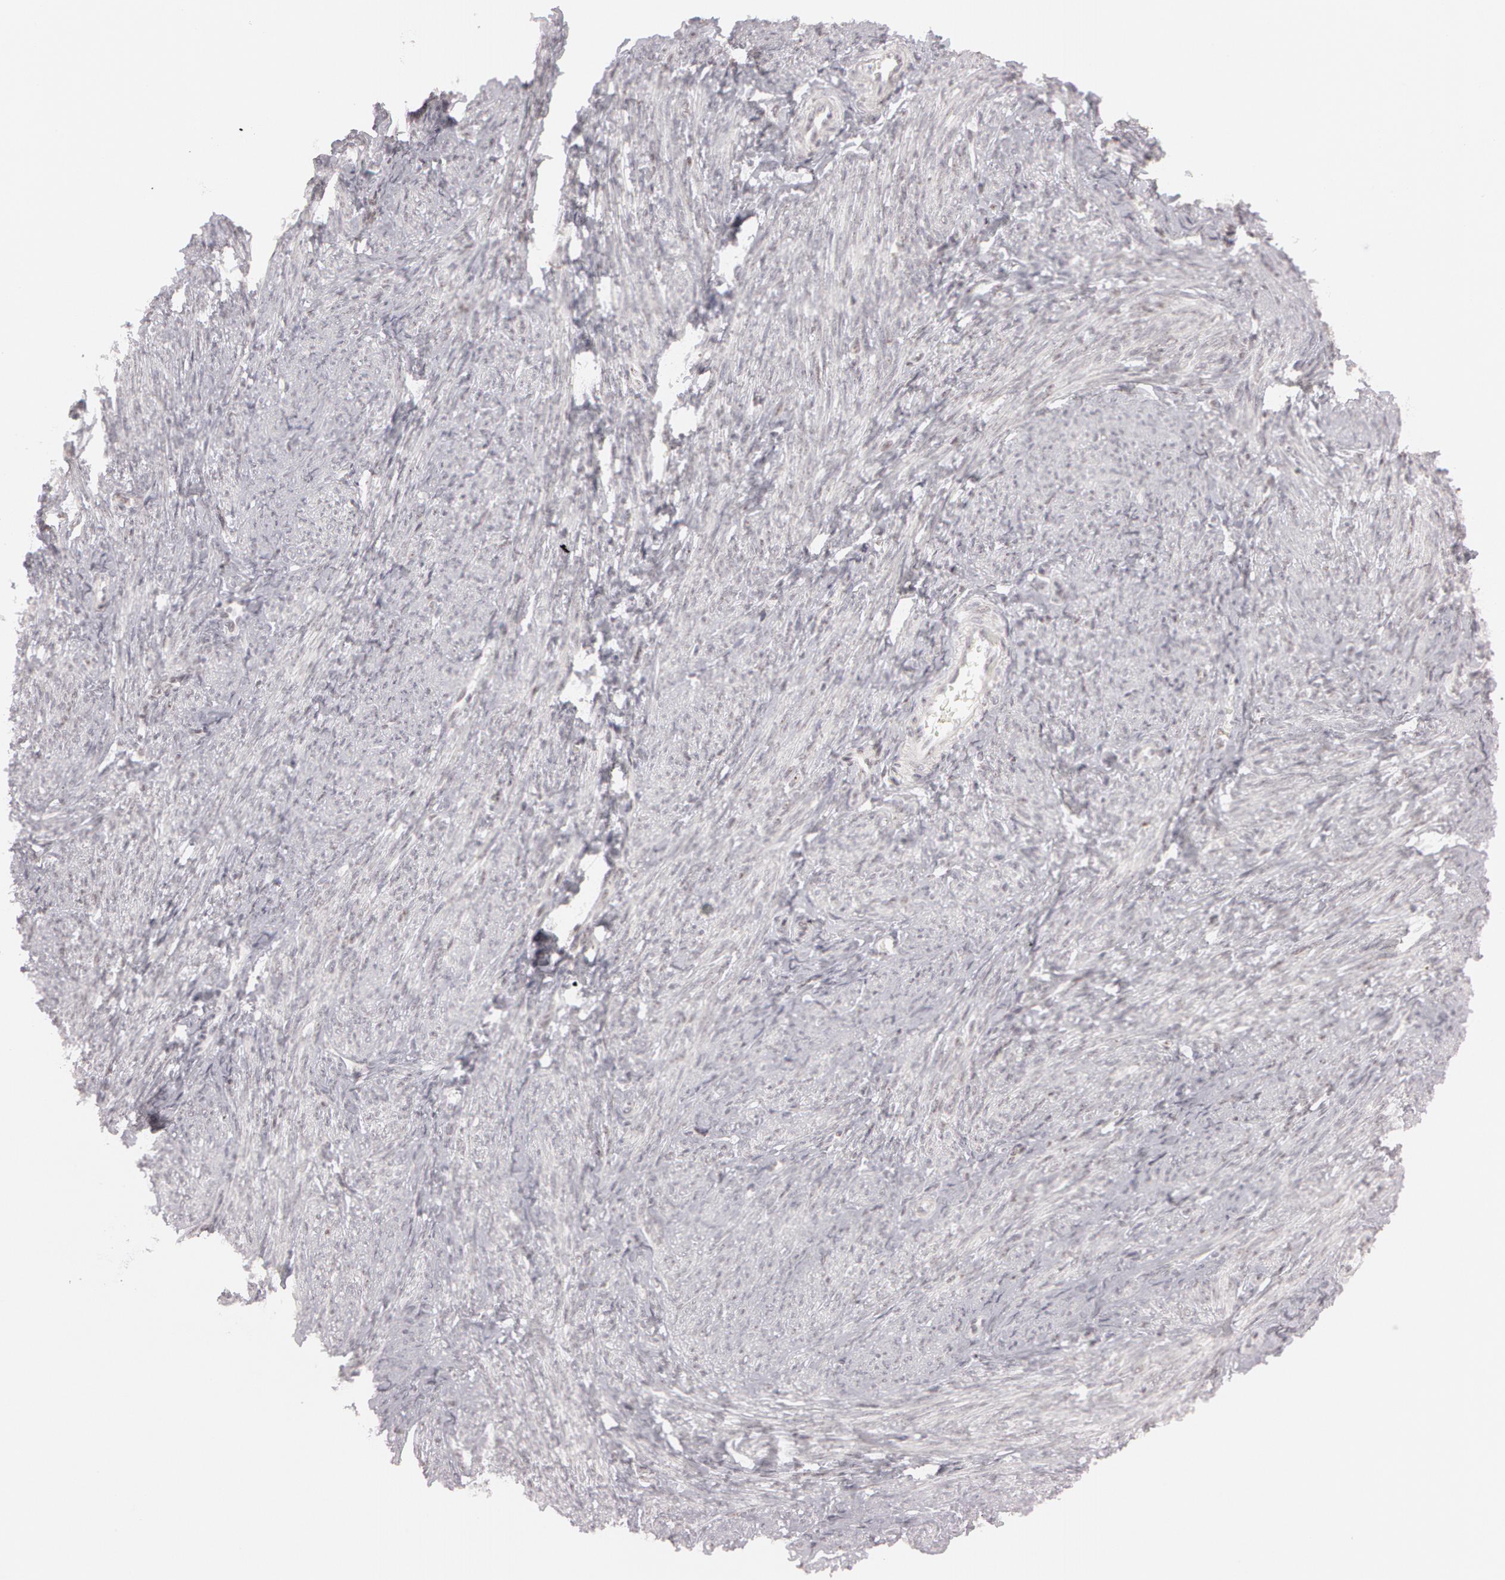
{"staining": {"intensity": "negative", "quantity": "none", "location": "none"}, "tissue": "smooth muscle", "cell_type": "Smooth muscle cells", "image_type": "normal", "snomed": [{"axis": "morphology", "description": "Normal tissue, NOS"}, {"axis": "topography", "description": "Smooth muscle"}, {"axis": "topography", "description": "Cervix"}], "caption": "This micrograph is of unremarkable smooth muscle stained with immunohistochemistry (IHC) to label a protein in brown with the nuclei are counter-stained blue. There is no staining in smooth muscle cells.", "gene": "FBL", "patient": {"sex": "female", "age": 70}}